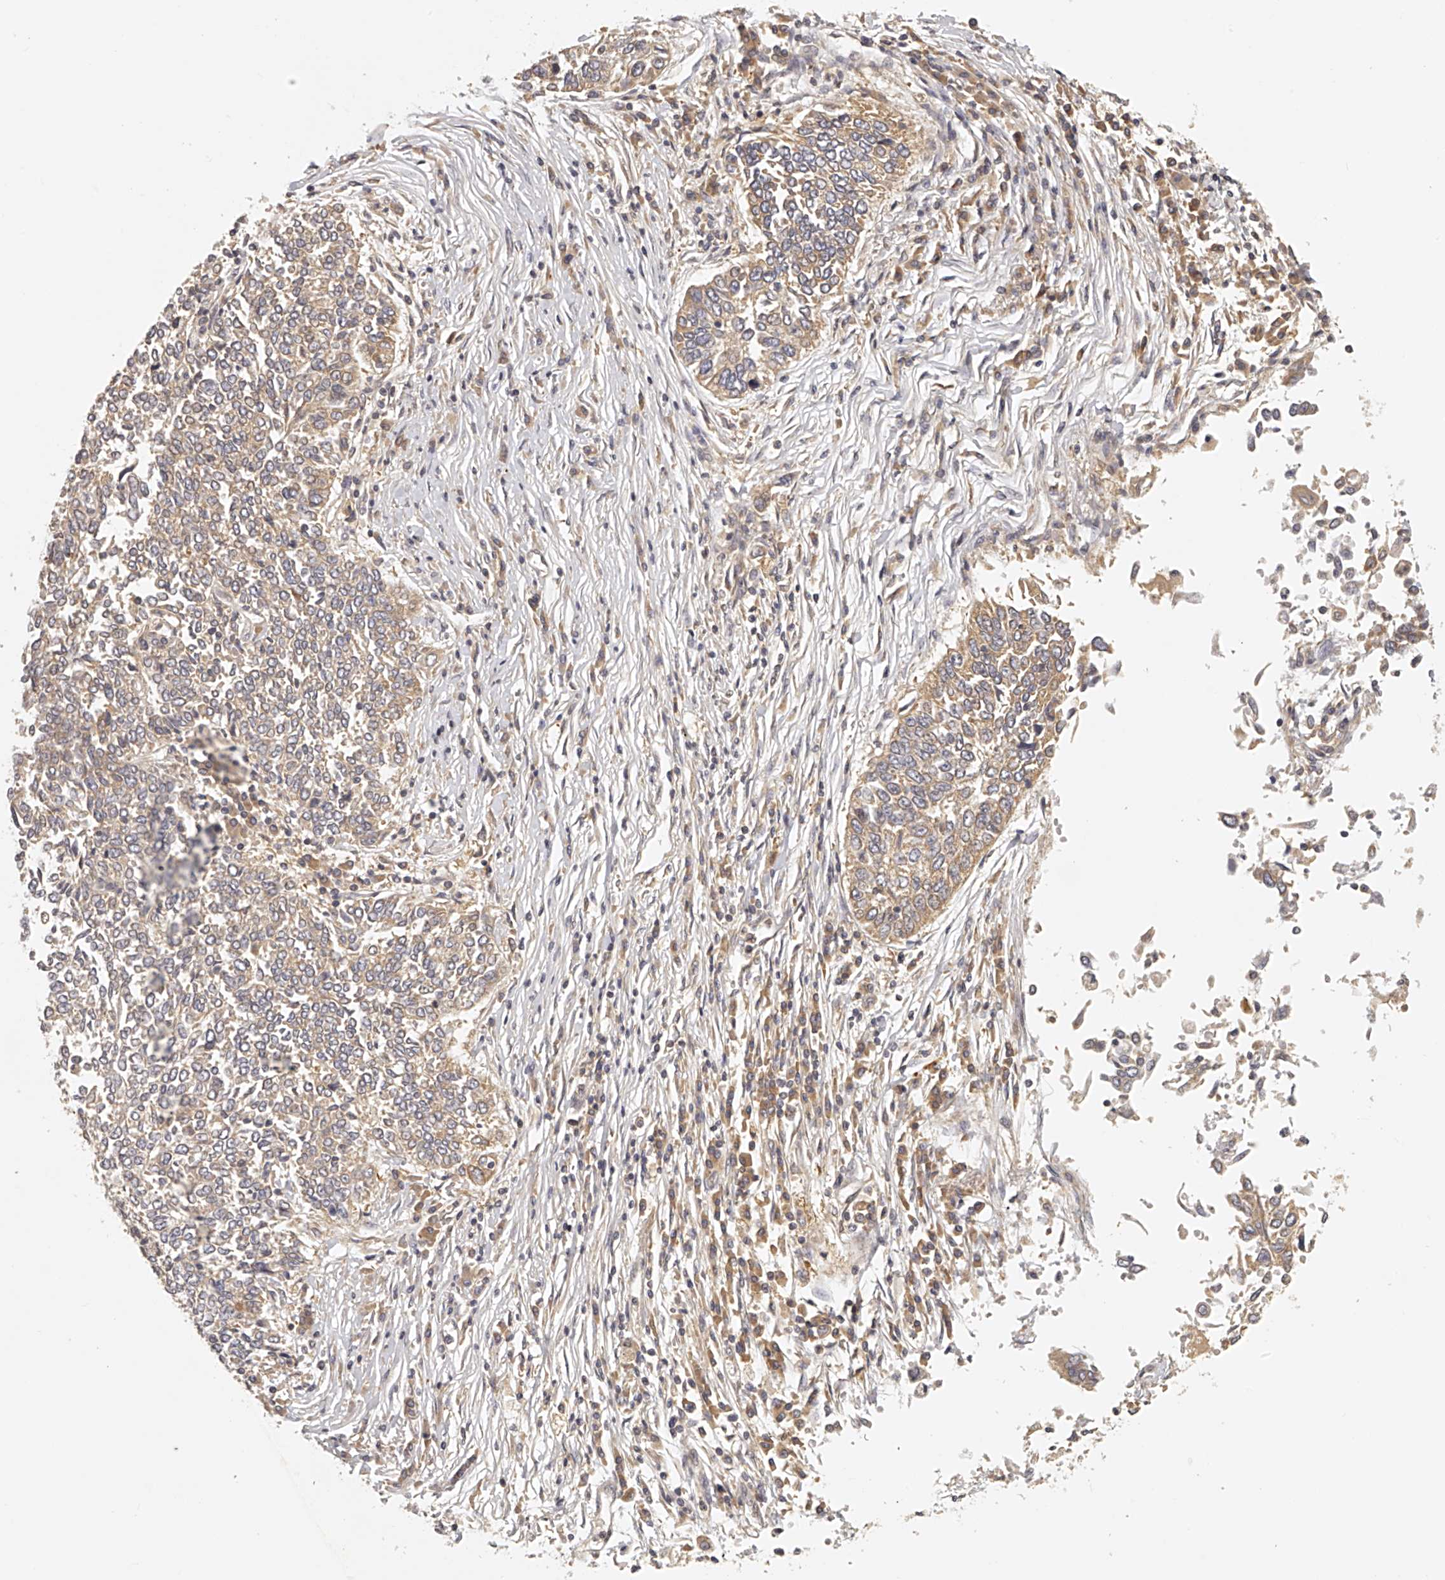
{"staining": {"intensity": "weak", "quantity": ">75%", "location": "cytoplasmic/membranous"}, "tissue": "lung cancer", "cell_type": "Tumor cells", "image_type": "cancer", "snomed": [{"axis": "morphology", "description": "Normal tissue, NOS"}, {"axis": "morphology", "description": "Squamous cell carcinoma, NOS"}, {"axis": "topography", "description": "Cartilage tissue"}, {"axis": "topography", "description": "Bronchus"}, {"axis": "topography", "description": "Lung"}, {"axis": "topography", "description": "Peripheral nerve tissue"}], "caption": "Immunohistochemical staining of lung cancer reveals low levels of weak cytoplasmic/membranous expression in approximately >75% of tumor cells.", "gene": "EIF3I", "patient": {"sex": "female", "age": 49}}